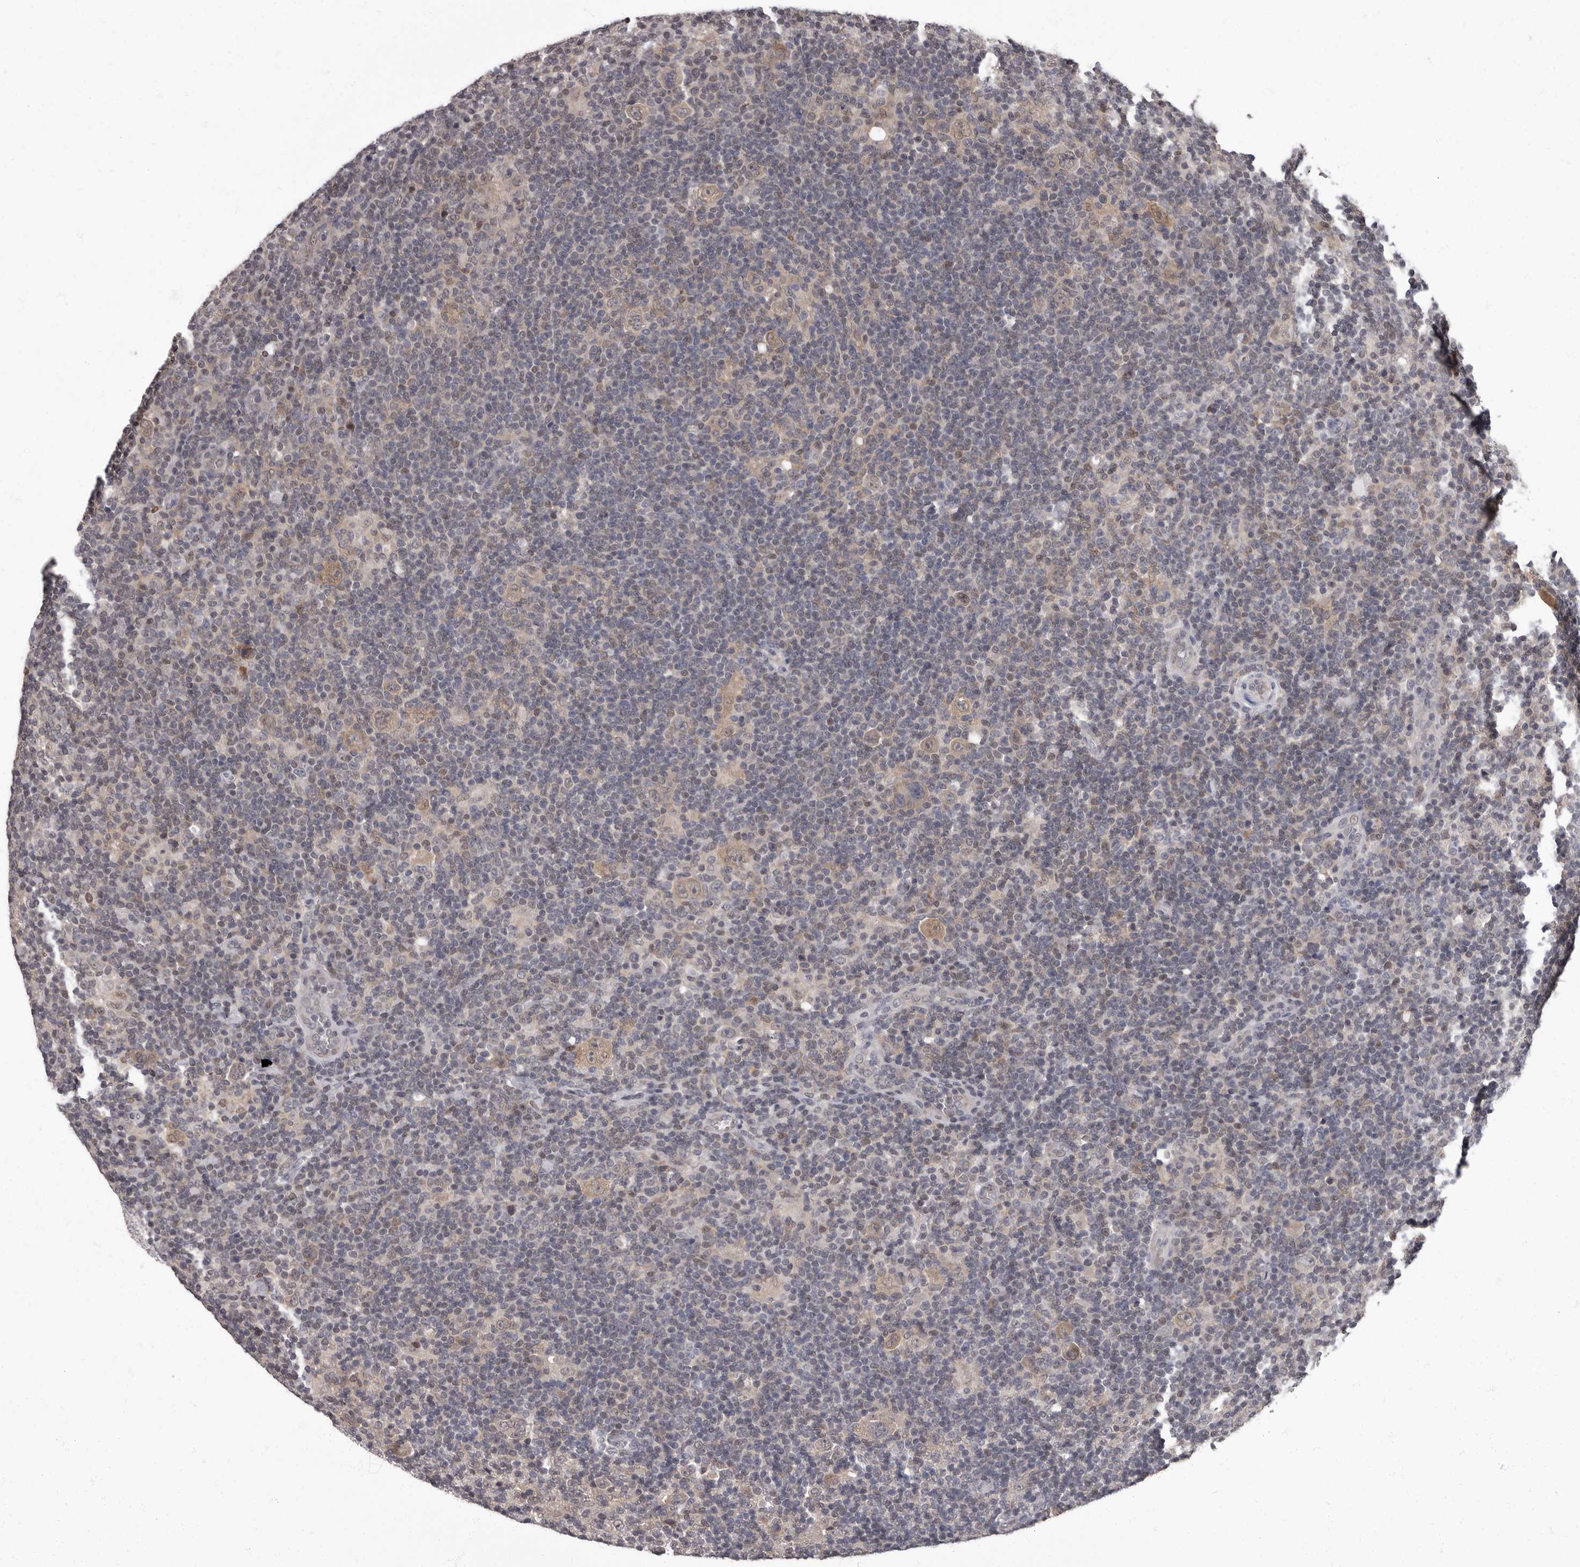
{"staining": {"intensity": "weak", "quantity": ">75%", "location": "cytoplasmic/membranous"}, "tissue": "lymphoma", "cell_type": "Tumor cells", "image_type": "cancer", "snomed": [{"axis": "morphology", "description": "Hodgkin's disease, NOS"}, {"axis": "topography", "description": "Lymph node"}], "caption": "Lymphoma tissue exhibits weak cytoplasmic/membranous positivity in about >75% of tumor cells, visualized by immunohistochemistry.", "gene": "C1orf50", "patient": {"sex": "female", "age": 57}}